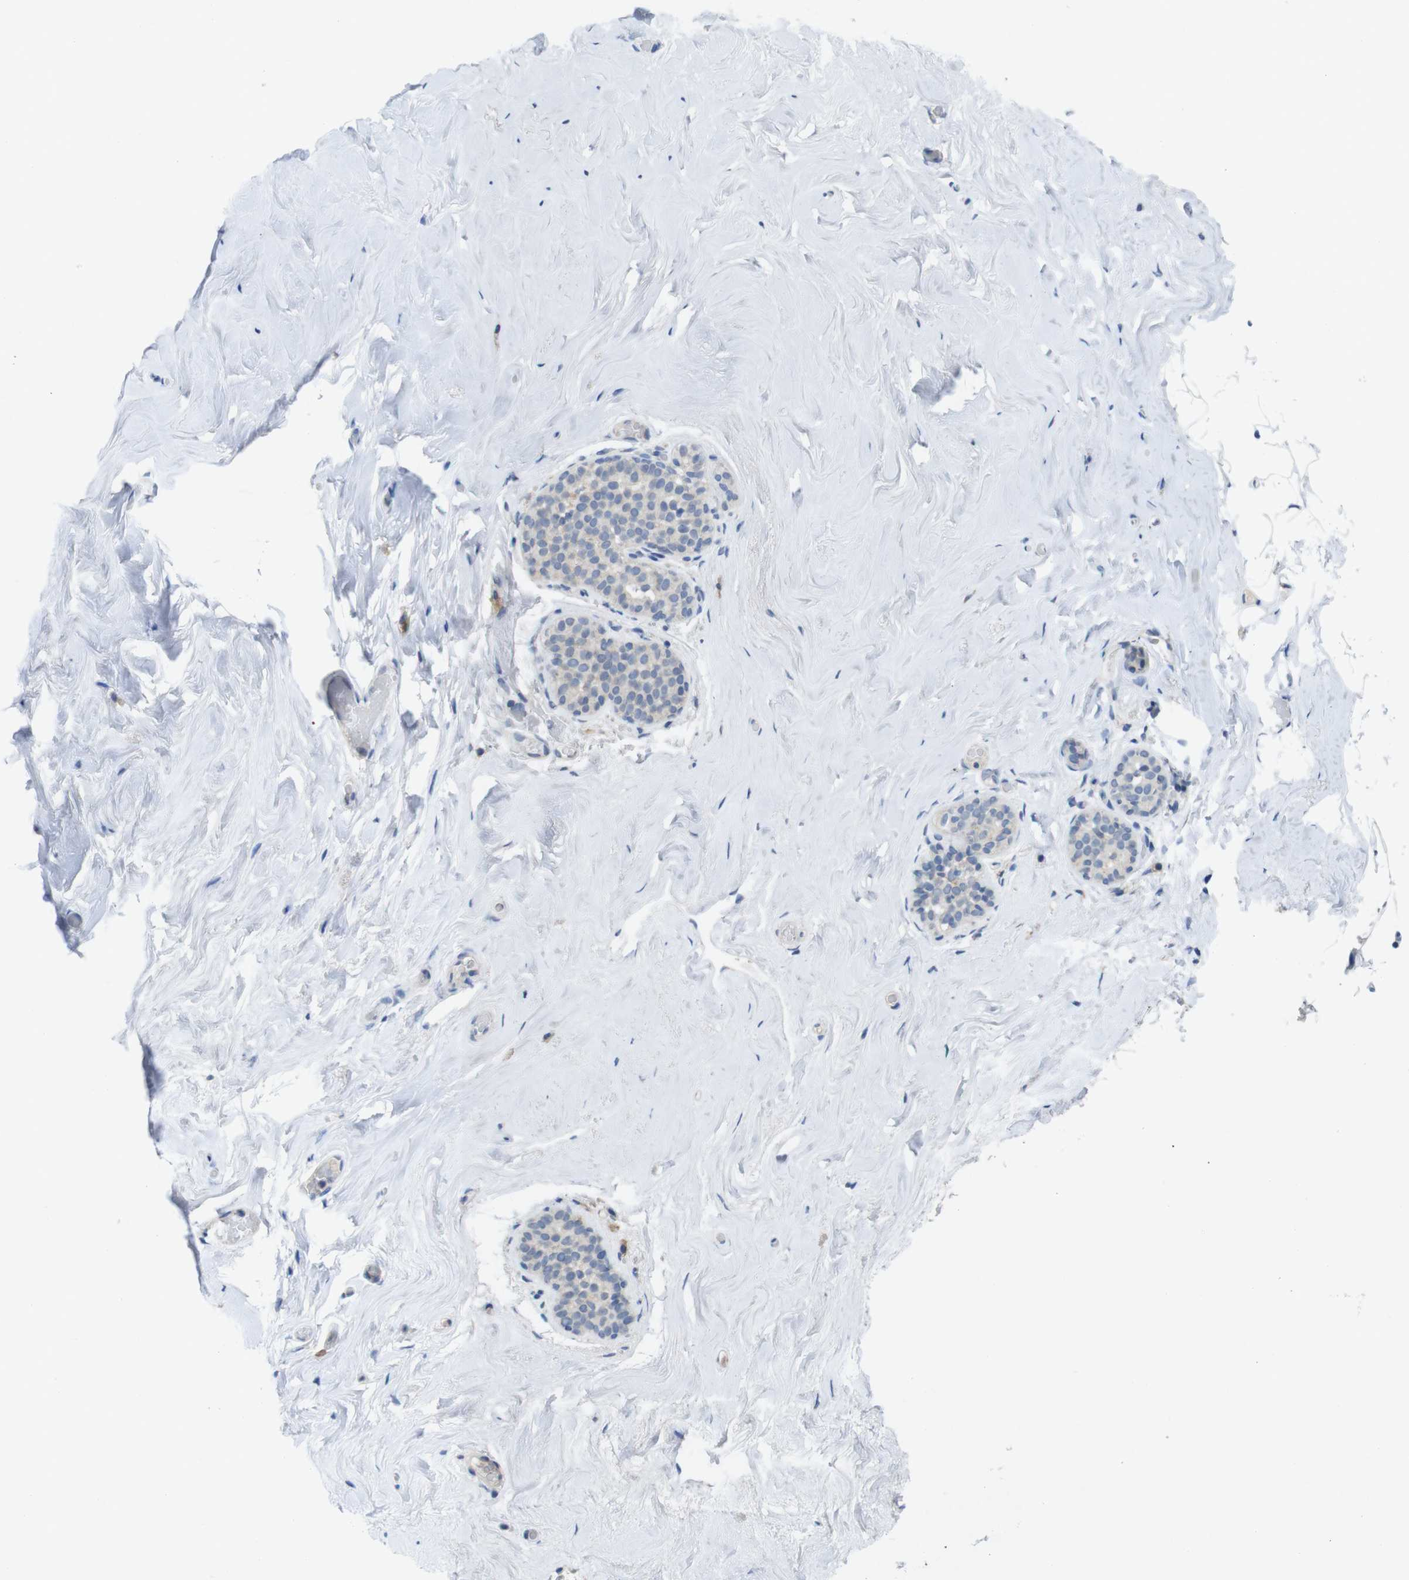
{"staining": {"intensity": "negative", "quantity": "none", "location": "none"}, "tissue": "breast", "cell_type": "Adipocytes", "image_type": "normal", "snomed": [{"axis": "morphology", "description": "Normal tissue, NOS"}, {"axis": "topography", "description": "Breast"}], "caption": "An immunohistochemistry image of unremarkable breast is shown. There is no staining in adipocytes of breast.", "gene": "SLAMF7", "patient": {"sex": "female", "age": 75}}